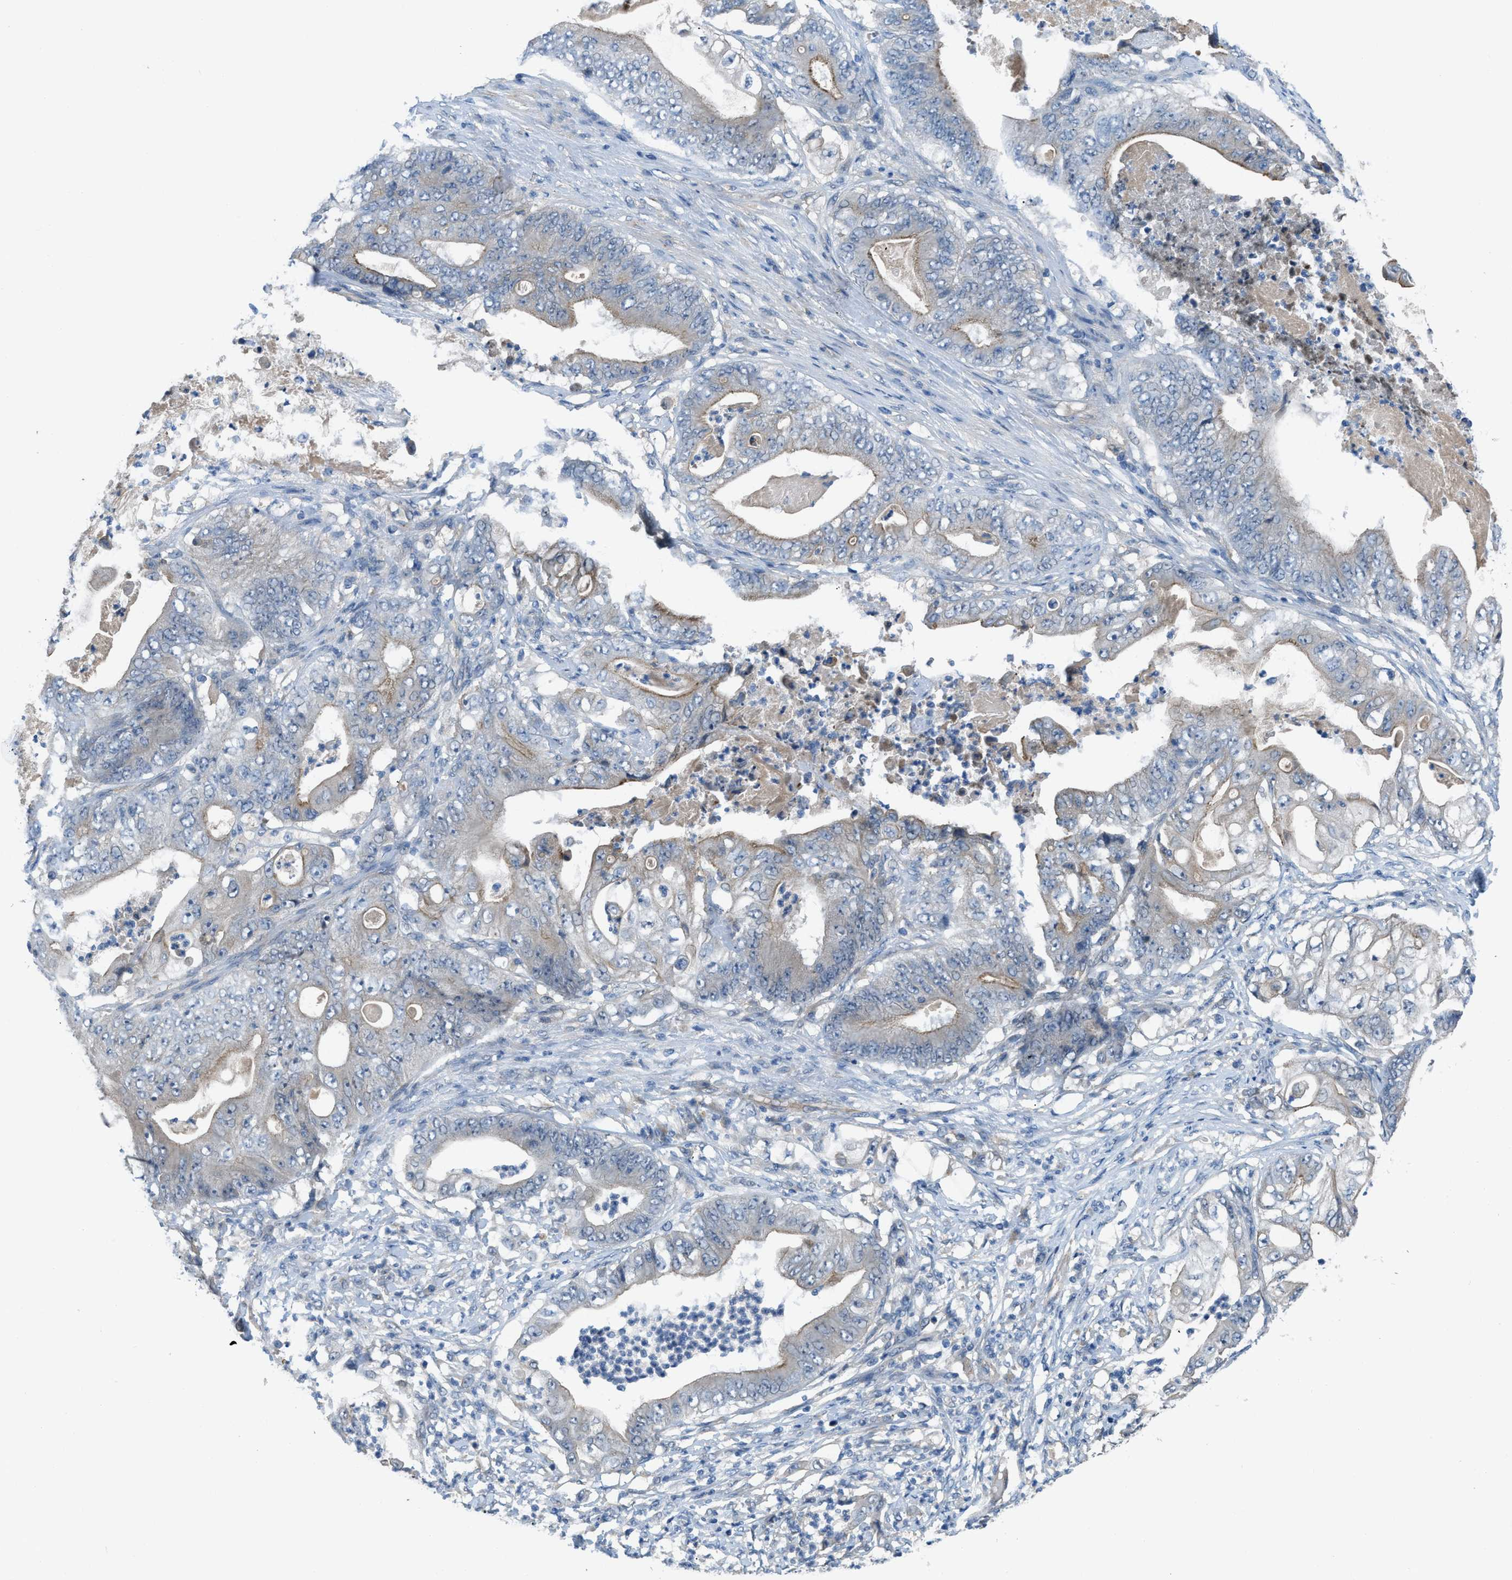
{"staining": {"intensity": "moderate", "quantity": "<25%", "location": "cytoplasmic/membranous"}, "tissue": "stomach cancer", "cell_type": "Tumor cells", "image_type": "cancer", "snomed": [{"axis": "morphology", "description": "Adenocarcinoma, NOS"}, {"axis": "topography", "description": "Stomach"}], "caption": "This histopathology image displays immunohistochemistry (IHC) staining of stomach cancer, with low moderate cytoplasmic/membranous positivity in about <25% of tumor cells.", "gene": "BAZ2B", "patient": {"sex": "female", "age": 73}}